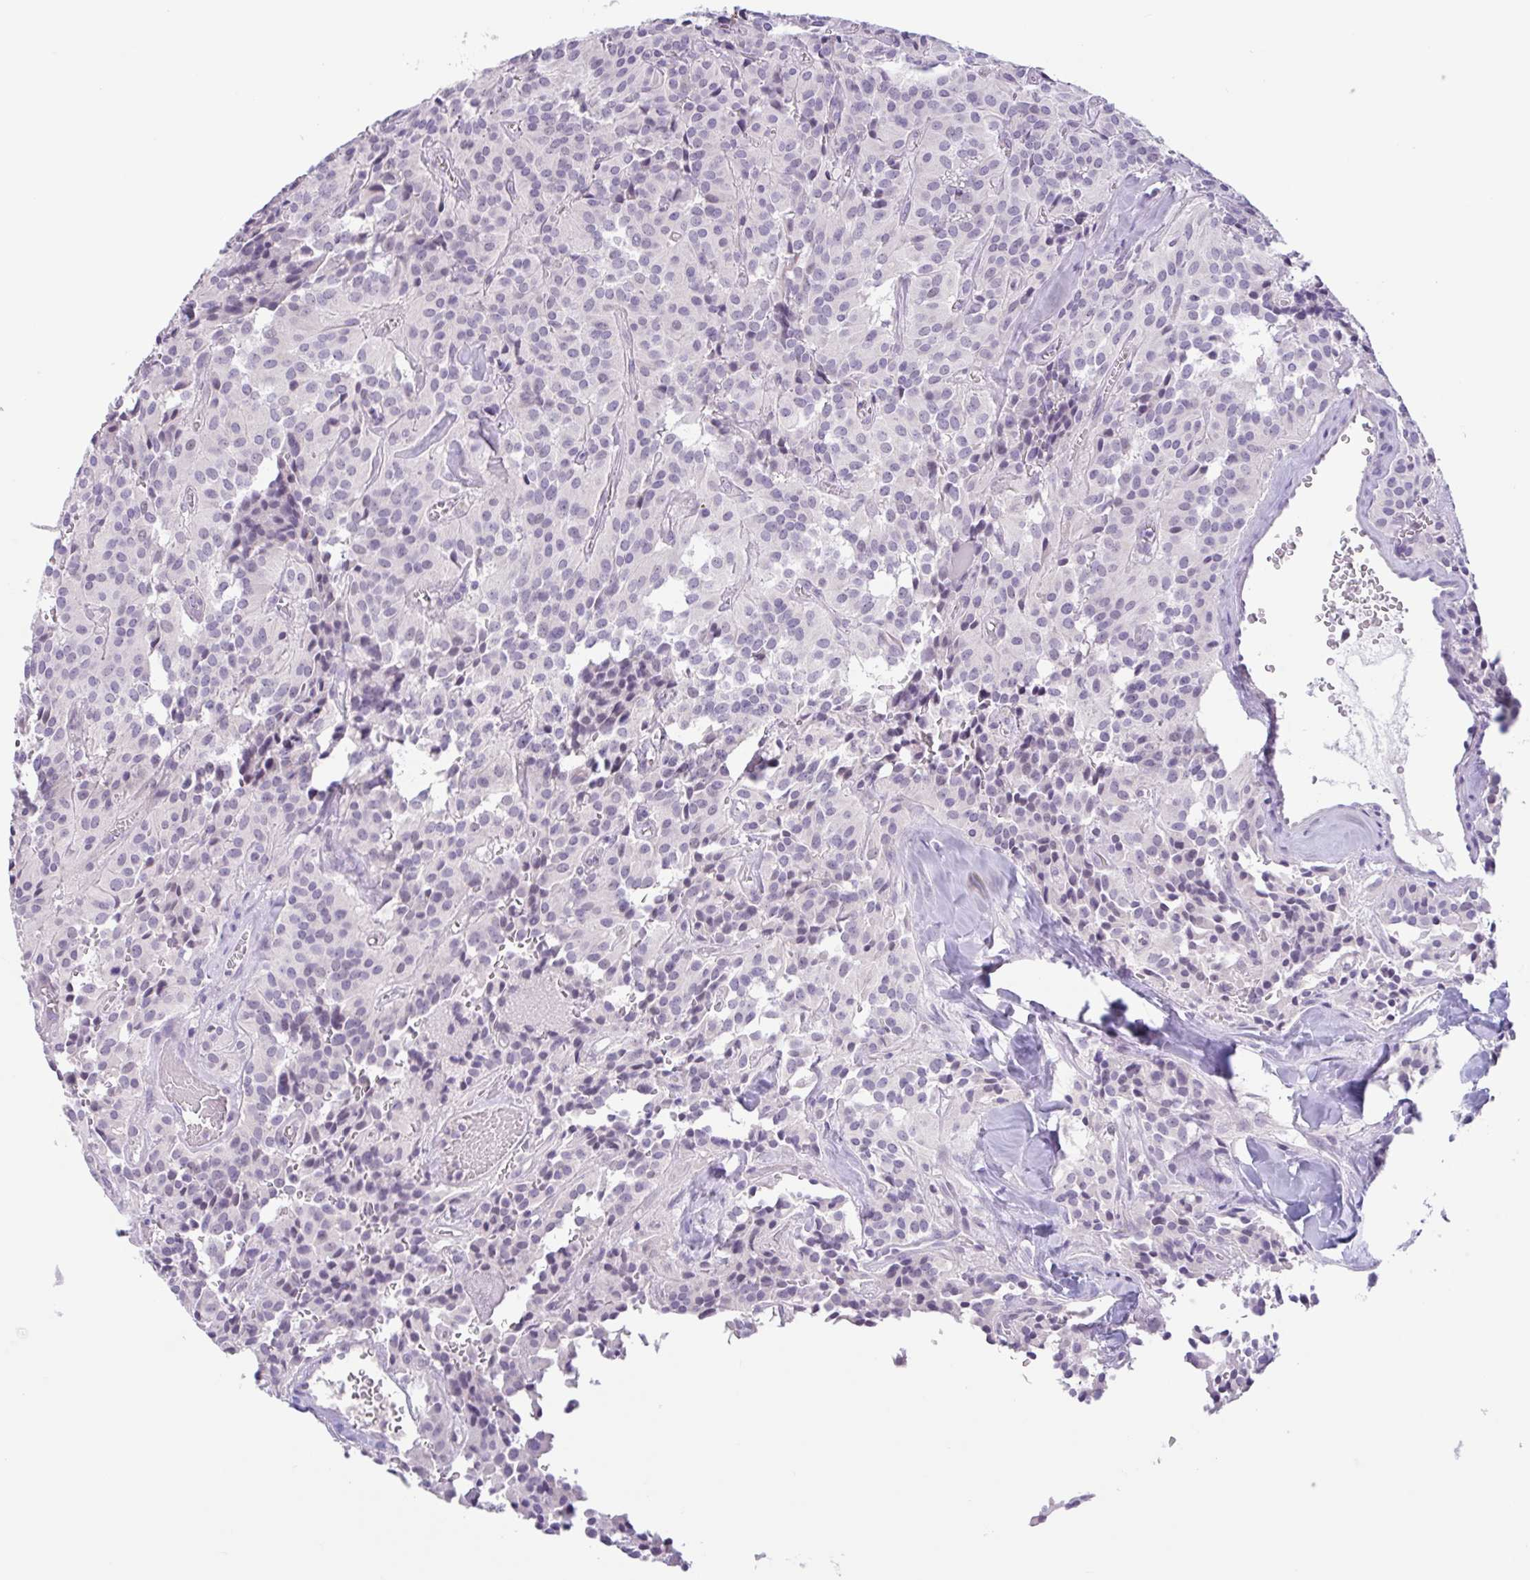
{"staining": {"intensity": "negative", "quantity": "none", "location": "none"}, "tissue": "glioma", "cell_type": "Tumor cells", "image_type": "cancer", "snomed": [{"axis": "morphology", "description": "Glioma, malignant, Low grade"}, {"axis": "topography", "description": "Brain"}], "caption": "IHC micrograph of human malignant low-grade glioma stained for a protein (brown), which demonstrates no staining in tumor cells.", "gene": "CTSE", "patient": {"sex": "male", "age": 42}}